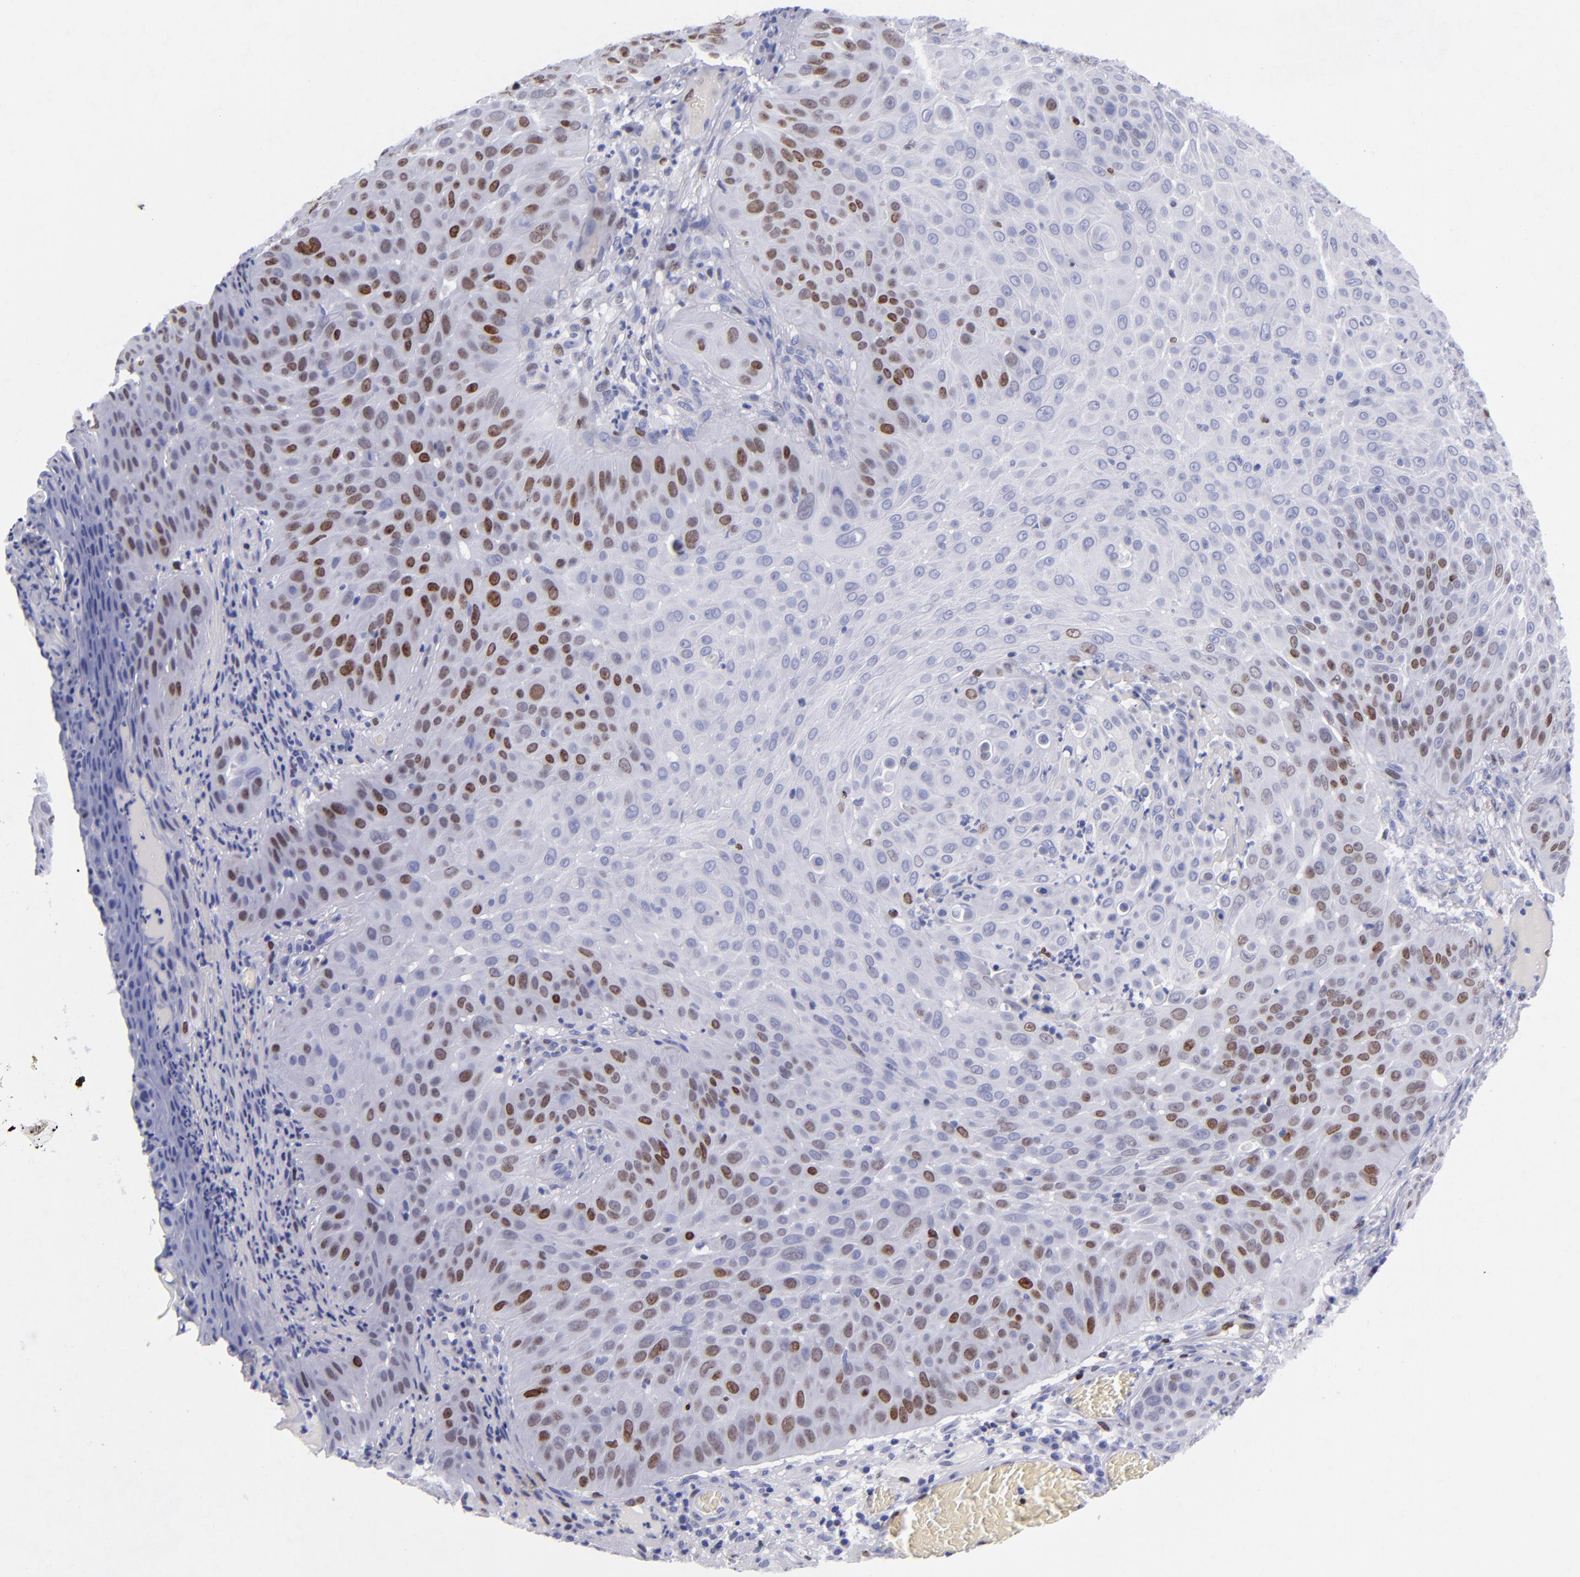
{"staining": {"intensity": "strong", "quantity": "<25%", "location": "nuclear"}, "tissue": "skin cancer", "cell_type": "Tumor cells", "image_type": "cancer", "snomed": [{"axis": "morphology", "description": "Squamous cell carcinoma, NOS"}, {"axis": "topography", "description": "Skin"}], "caption": "This image reveals skin cancer (squamous cell carcinoma) stained with immunohistochemistry (IHC) to label a protein in brown. The nuclear of tumor cells show strong positivity for the protein. Nuclei are counter-stained blue.", "gene": "MCM7", "patient": {"sex": "male", "age": 82}}